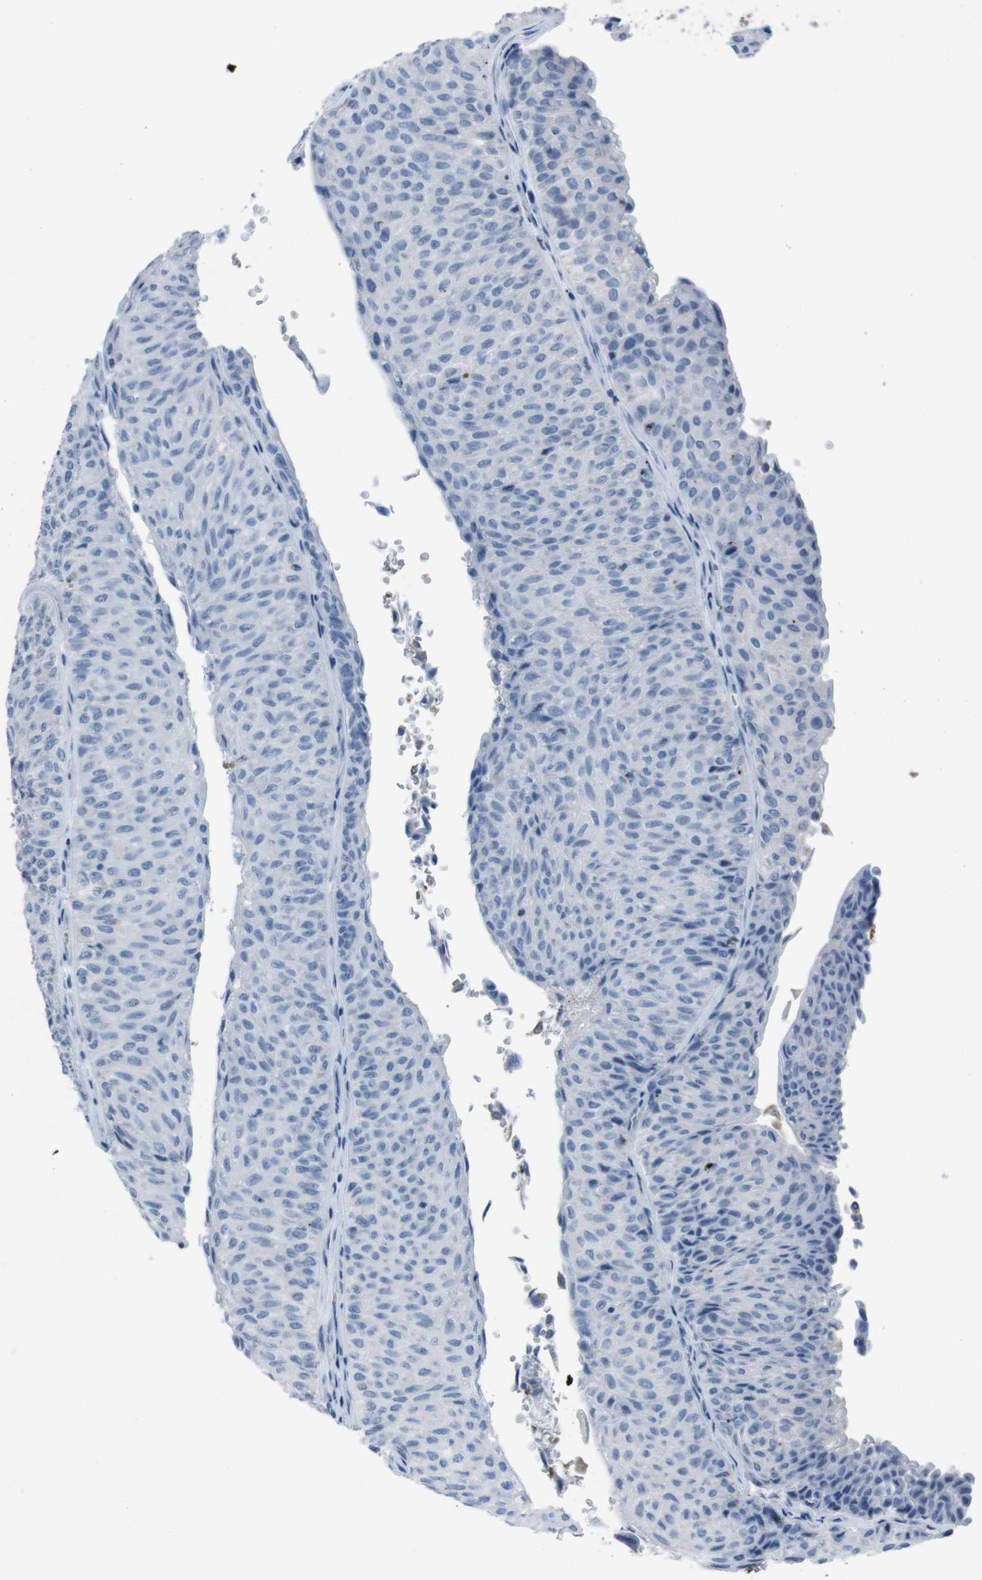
{"staining": {"intensity": "negative", "quantity": "none", "location": "none"}, "tissue": "urothelial cancer", "cell_type": "Tumor cells", "image_type": "cancer", "snomed": [{"axis": "morphology", "description": "Urothelial carcinoma, Low grade"}, {"axis": "topography", "description": "Urinary bladder"}], "caption": "This is a micrograph of IHC staining of low-grade urothelial carcinoma, which shows no positivity in tumor cells. Nuclei are stained in blue.", "gene": "ST6GAL1", "patient": {"sex": "male", "age": 78}}